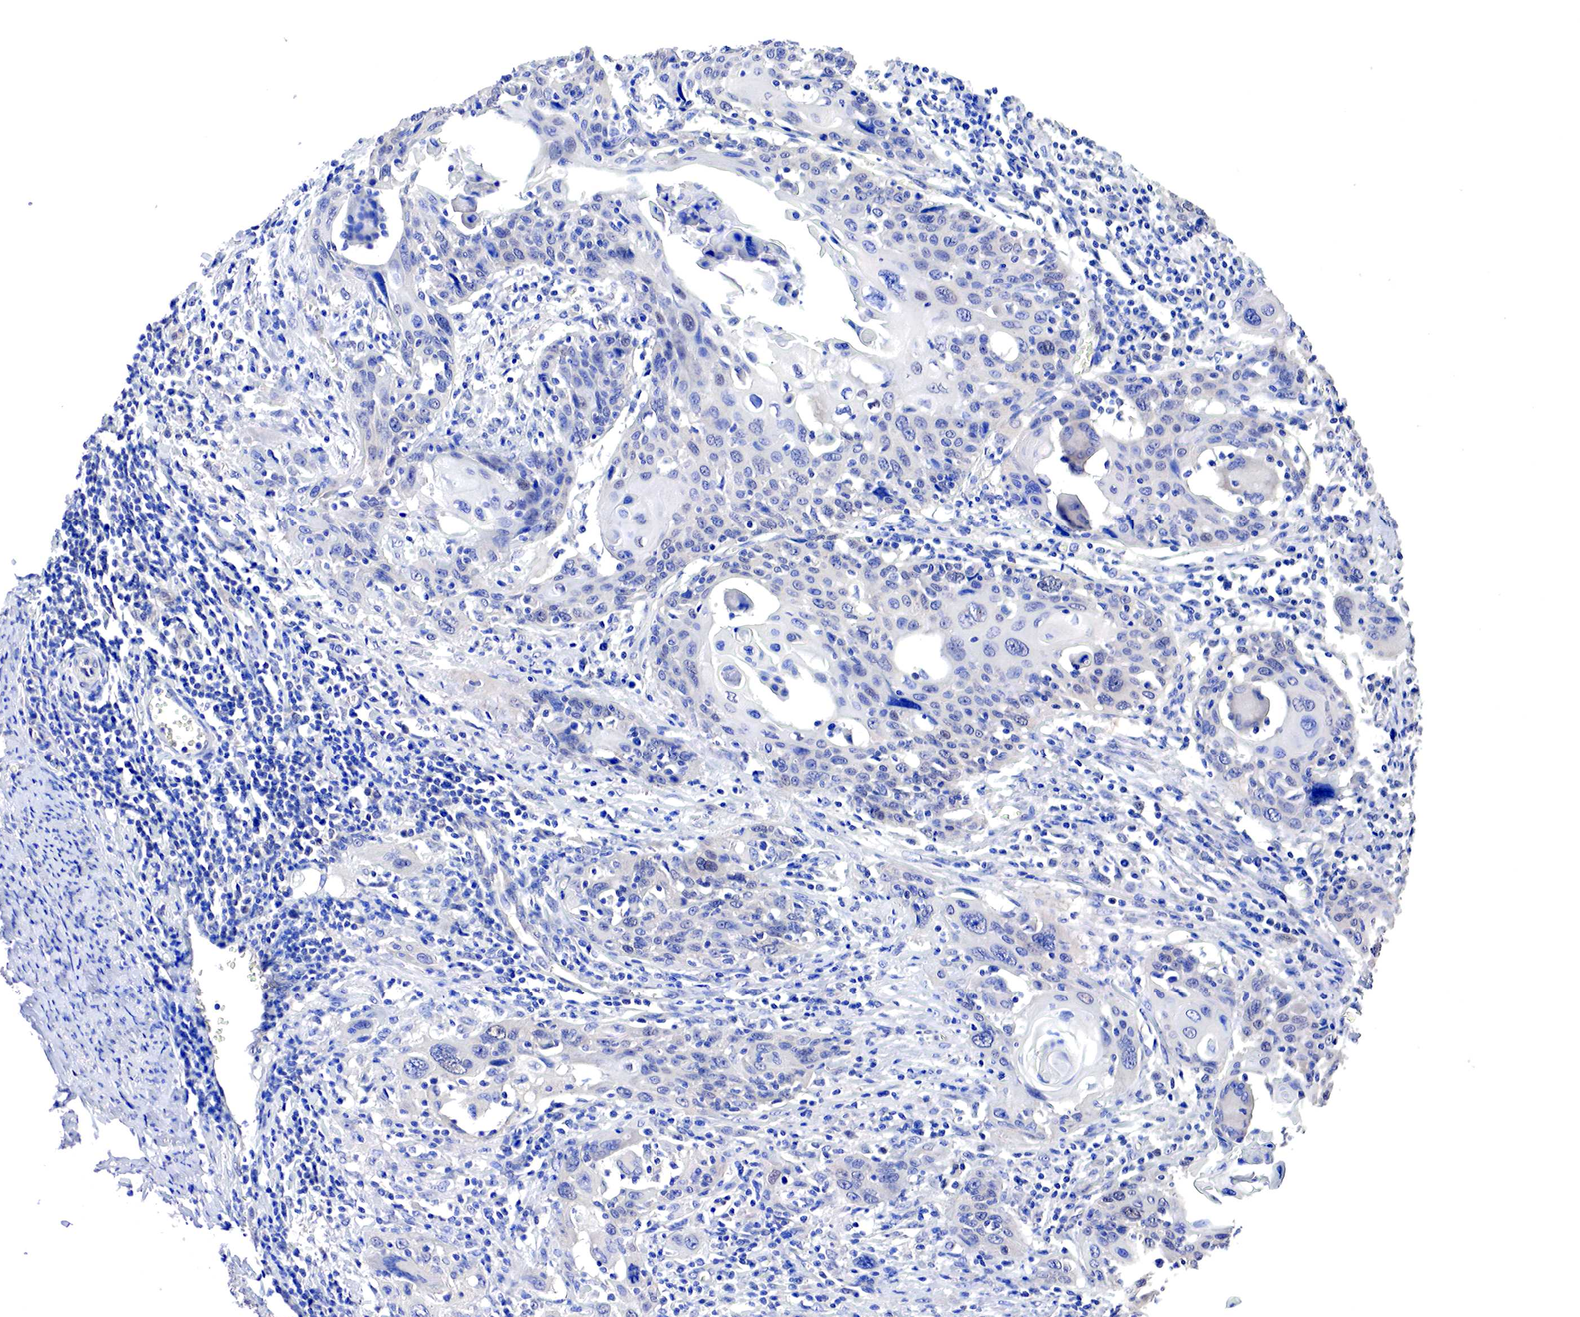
{"staining": {"intensity": "negative", "quantity": "none", "location": "none"}, "tissue": "cervical cancer", "cell_type": "Tumor cells", "image_type": "cancer", "snomed": [{"axis": "morphology", "description": "Squamous cell carcinoma, NOS"}, {"axis": "topography", "description": "Cervix"}], "caption": "Cervical cancer stained for a protein using immunohistochemistry shows no positivity tumor cells.", "gene": "PABIR2", "patient": {"sex": "female", "age": 54}}